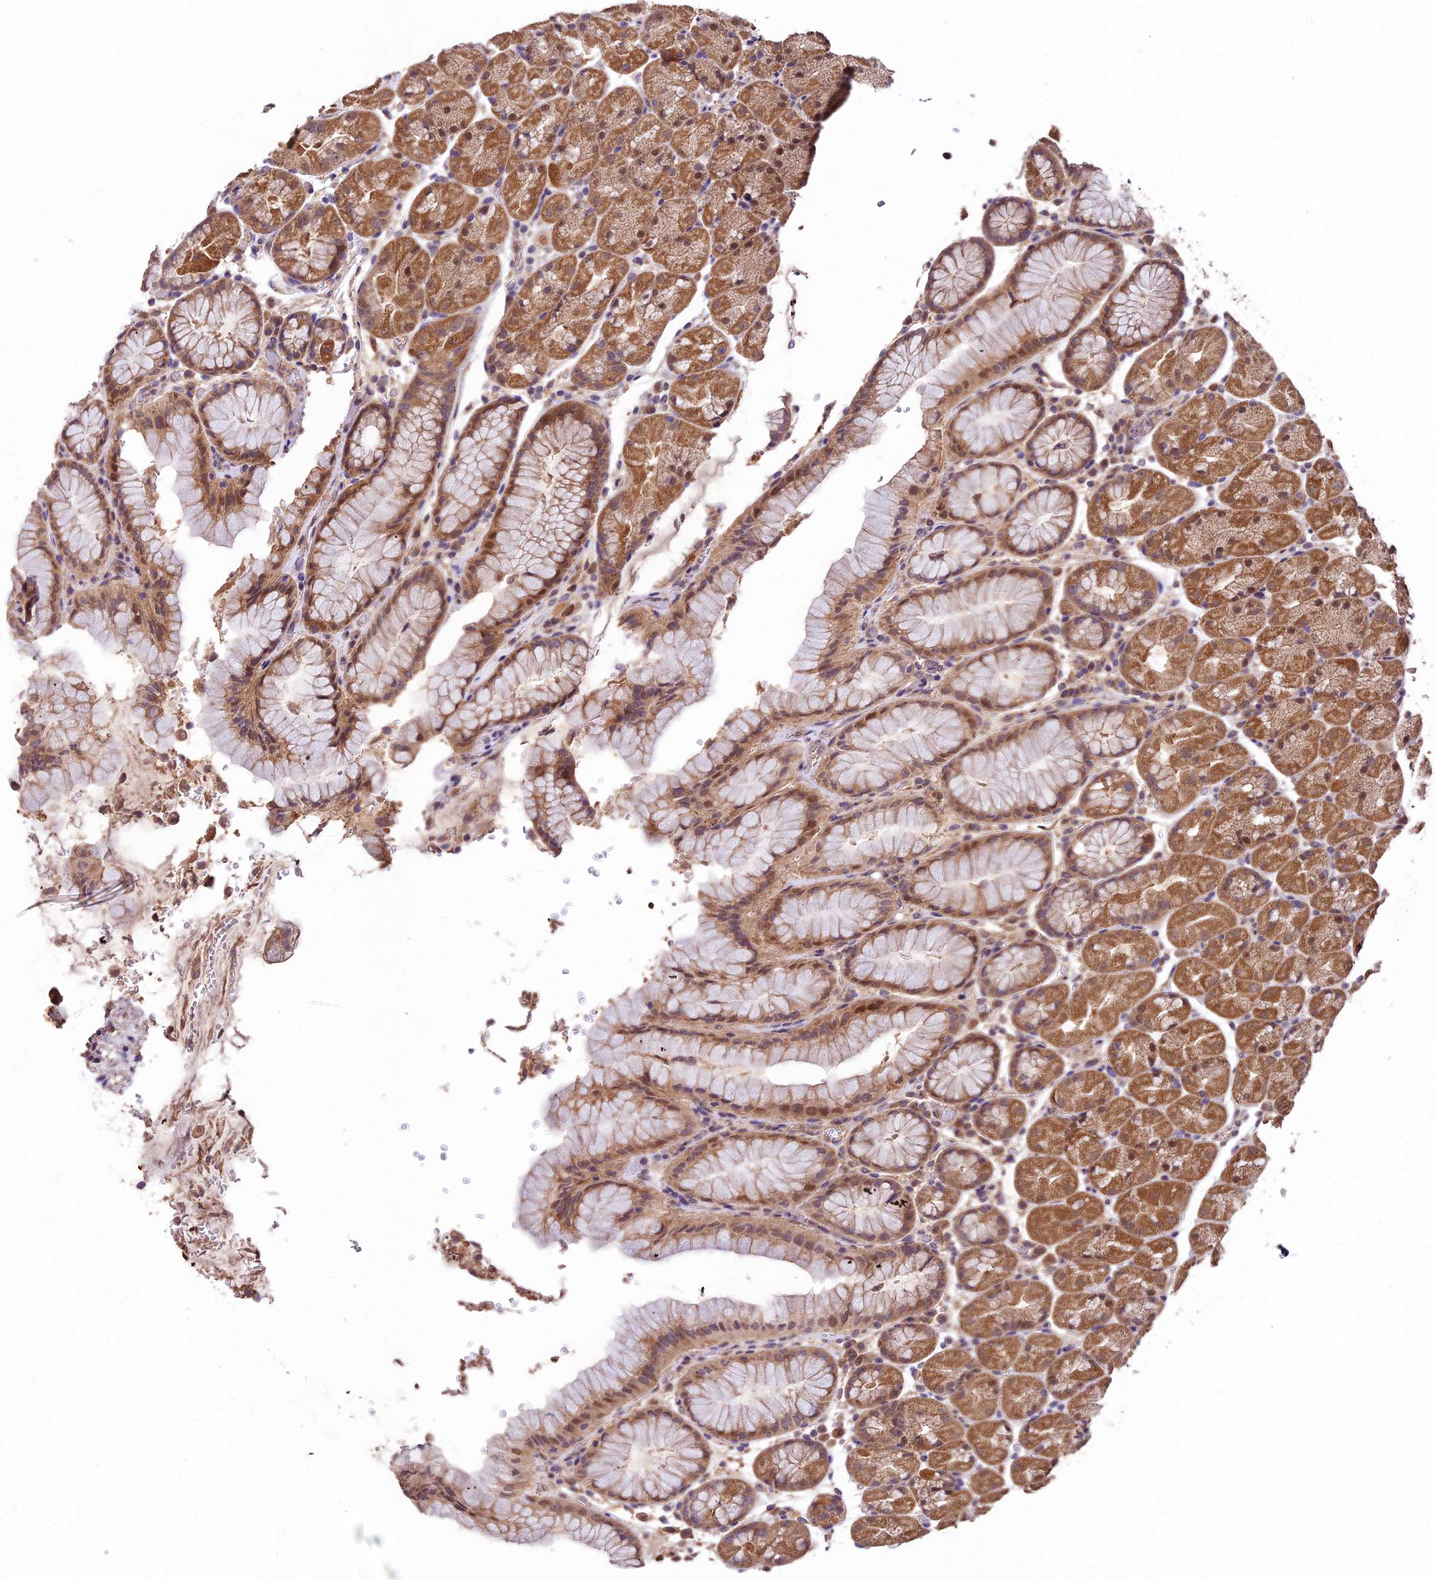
{"staining": {"intensity": "moderate", "quantity": ">75%", "location": "cytoplasmic/membranous,nuclear"}, "tissue": "stomach", "cell_type": "Glandular cells", "image_type": "normal", "snomed": [{"axis": "morphology", "description": "Normal tissue, NOS"}, {"axis": "topography", "description": "Stomach, upper"}, {"axis": "topography", "description": "Stomach, lower"}], "caption": "The image shows a brown stain indicating the presence of a protein in the cytoplasmic/membranous,nuclear of glandular cells in stomach. (IHC, brightfield microscopy, high magnification).", "gene": "SBNO2", "patient": {"sex": "male", "age": 67}}